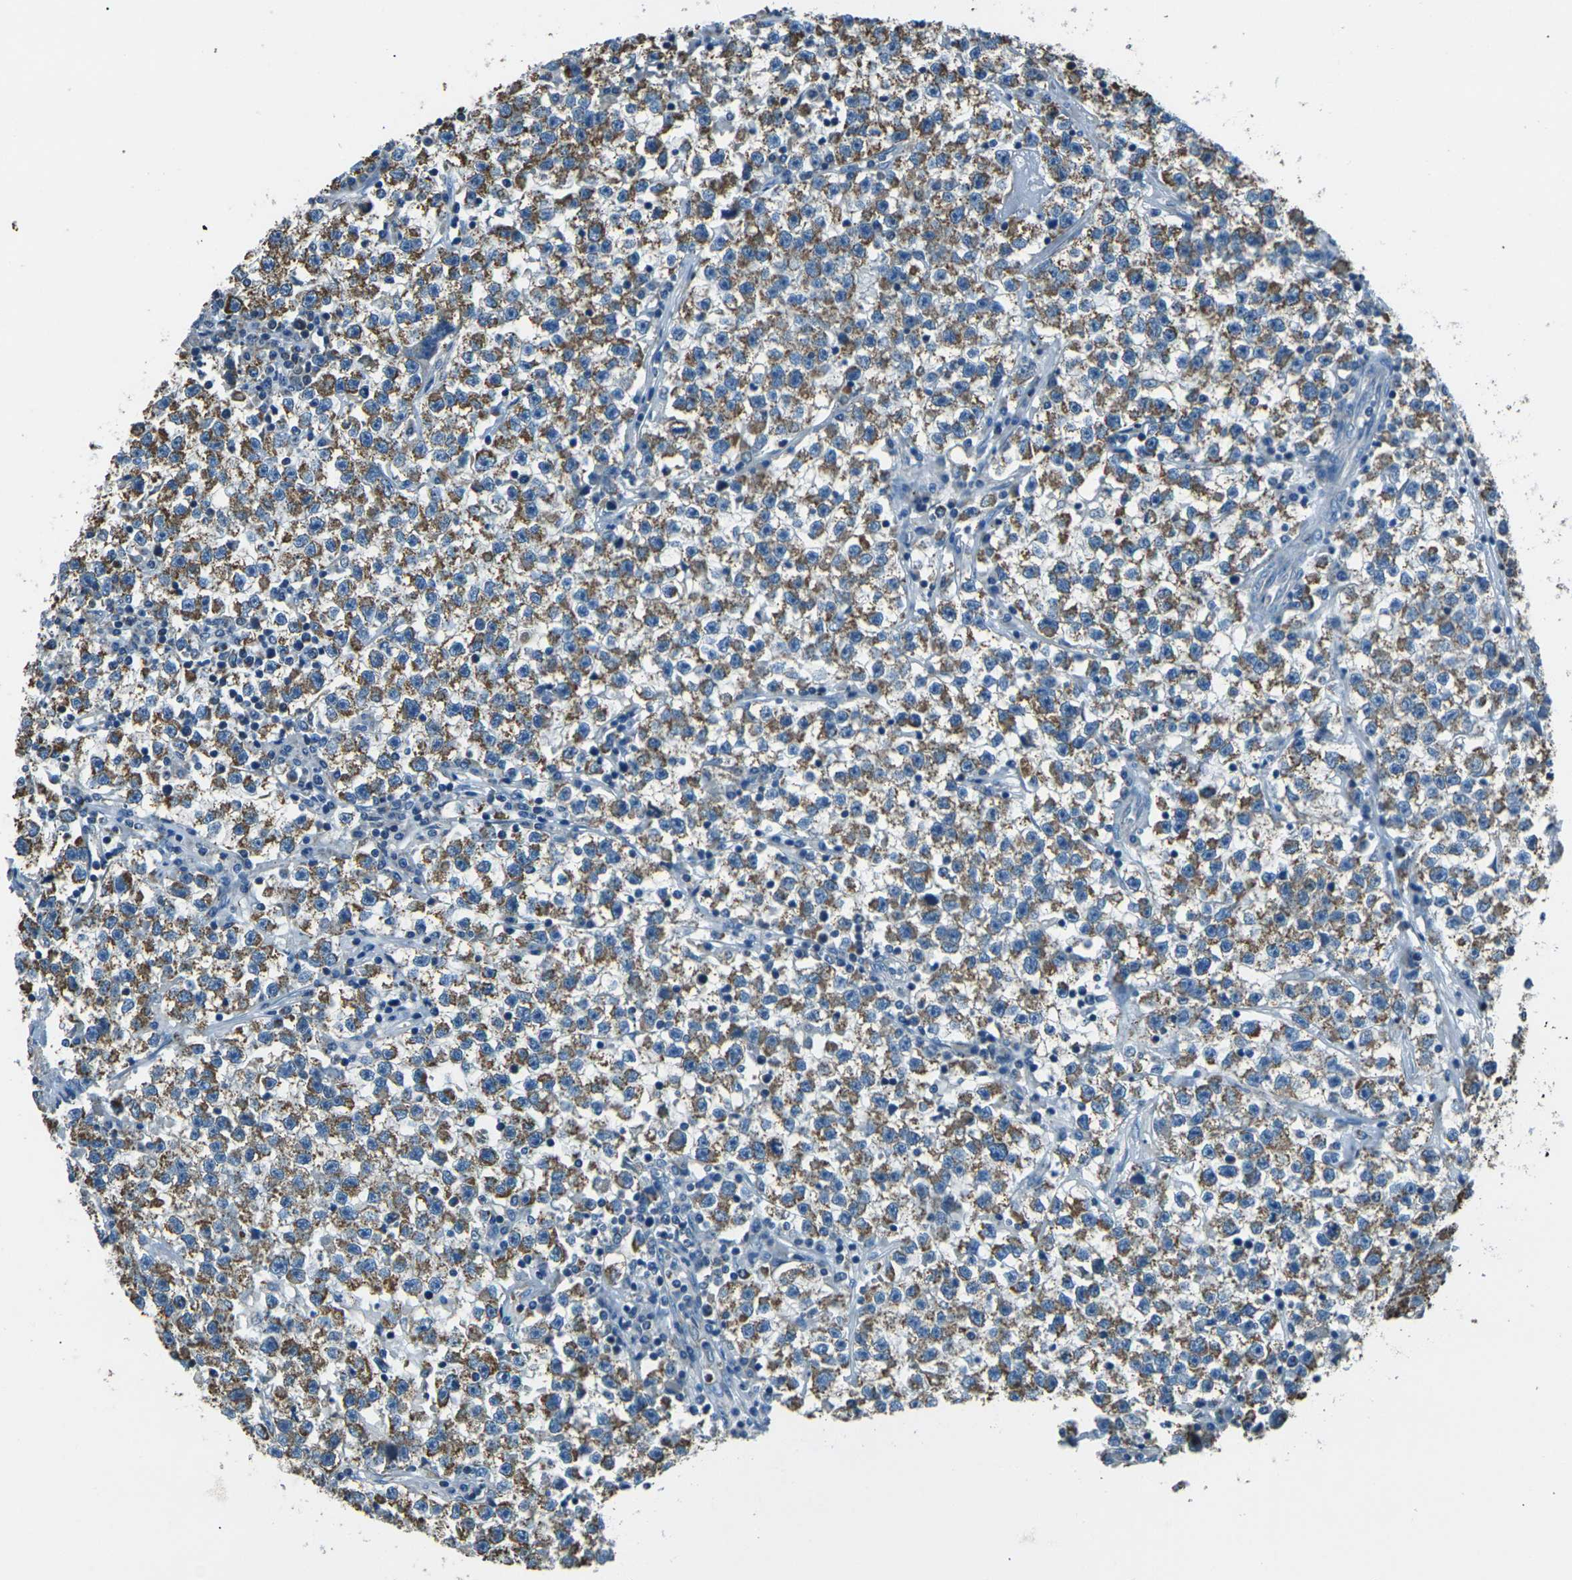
{"staining": {"intensity": "moderate", "quantity": ">75%", "location": "cytoplasmic/membranous"}, "tissue": "testis cancer", "cell_type": "Tumor cells", "image_type": "cancer", "snomed": [{"axis": "morphology", "description": "Seminoma, NOS"}, {"axis": "topography", "description": "Testis"}], "caption": "This histopathology image demonstrates immunohistochemistry staining of testis cancer (seminoma), with medium moderate cytoplasmic/membranous positivity in approximately >75% of tumor cells.", "gene": "IRF3", "patient": {"sex": "male", "age": 22}}